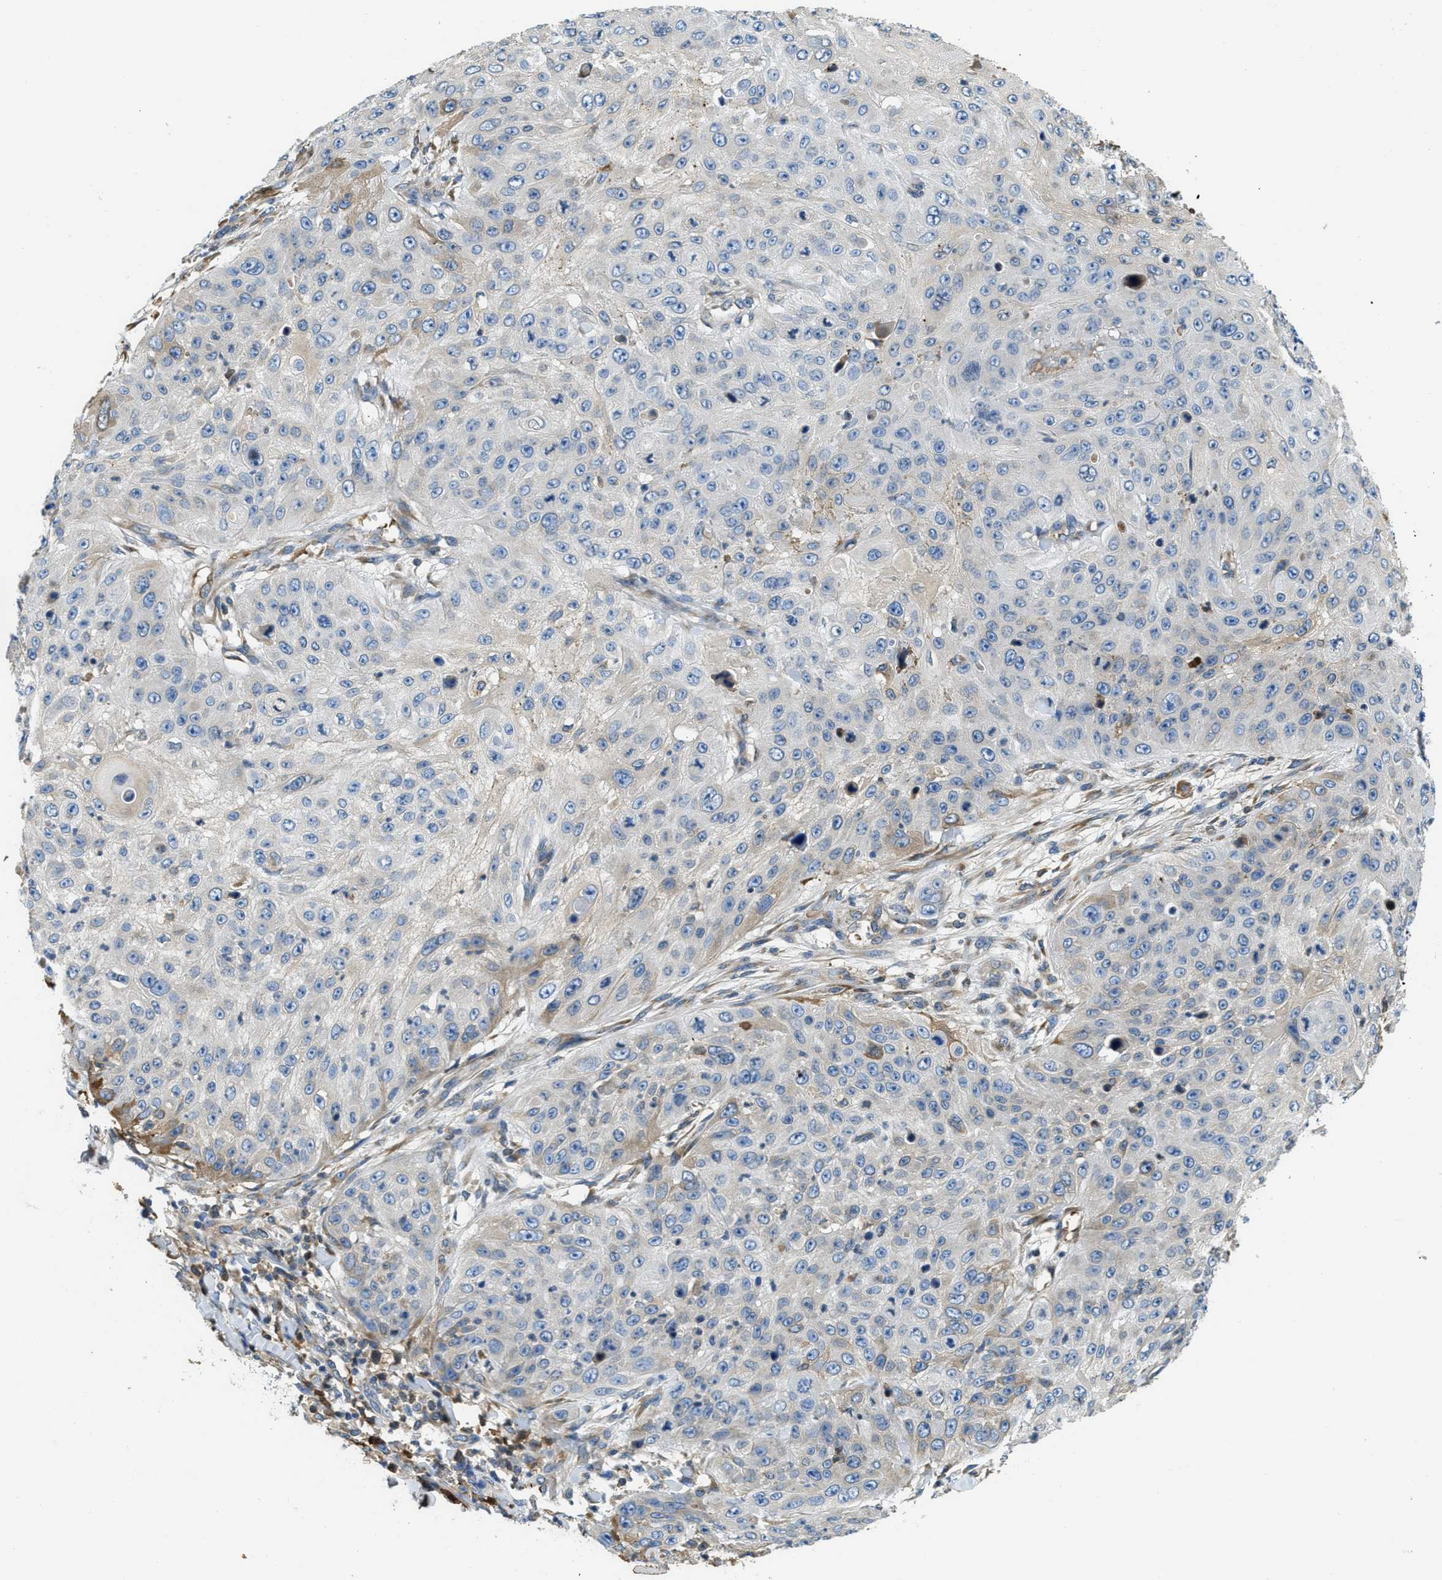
{"staining": {"intensity": "moderate", "quantity": "<25%", "location": "cytoplasmic/membranous"}, "tissue": "skin cancer", "cell_type": "Tumor cells", "image_type": "cancer", "snomed": [{"axis": "morphology", "description": "Squamous cell carcinoma, NOS"}, {"axis": "topography", "description": "Skin"}], "caption": "Squamous cell carcinoma (skin) tissue displays moderate cytoplasmic/membranous staining in approximately <25% of tumor cells, visualized by immunohistochemistry. (DAB IHC with brightfield microscopy, high magnification).", "gene": "MPDU1", "patient": {"sex": "female", "age": 80}}